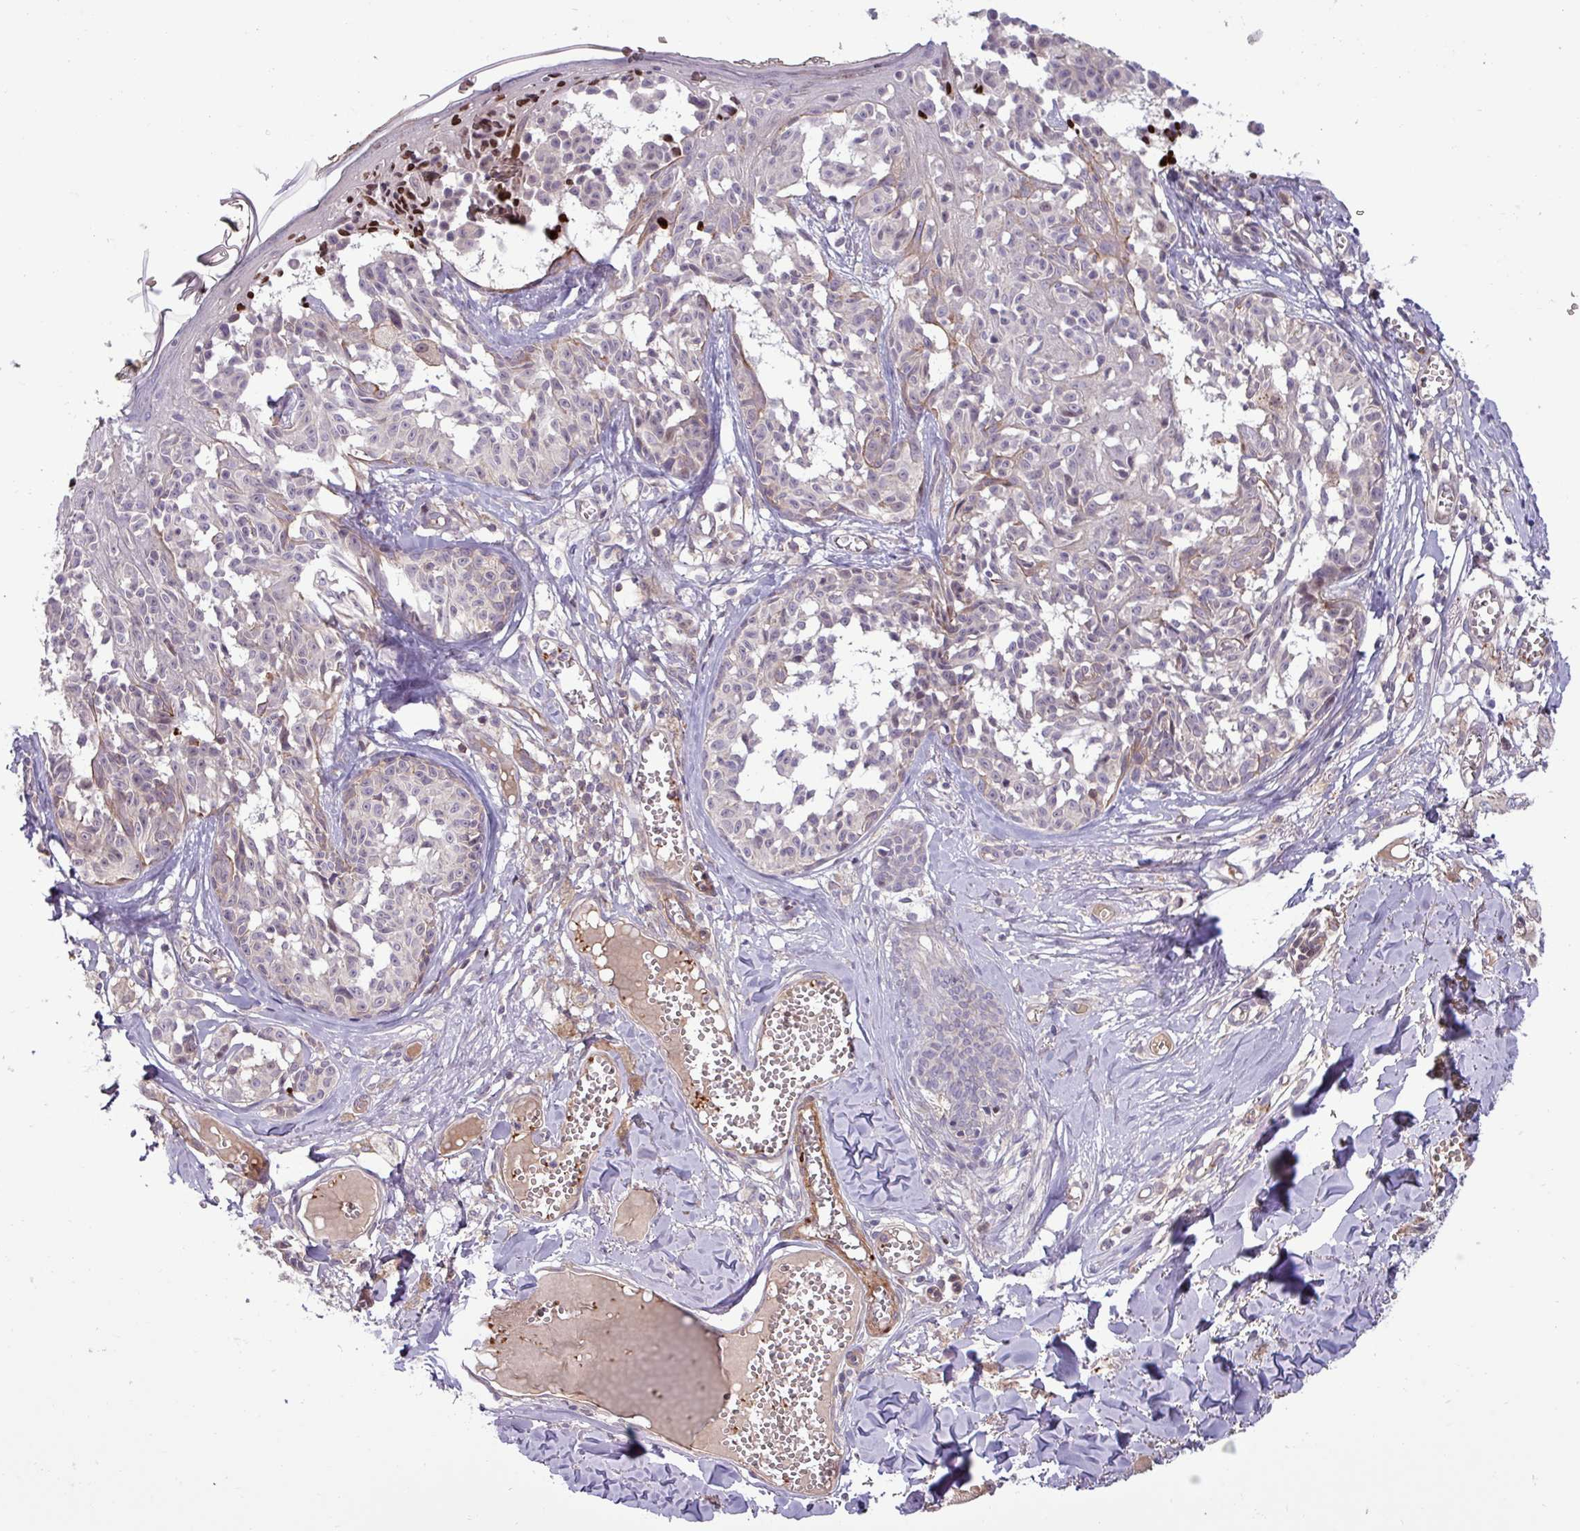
{"staining": {"intensity": "negative", "quantity": "none", "location": "none"}, "tissue": "melanoma", "cell_type": "Tumor cells", "image_type": "cancer", "snomed": [{"axis": "morphology", "description": "Malignant melanoma, NOS"}, {"axis": "topography", "description": "Skin"}], "caption": "Immunohistochemical staining of malignant melanoma shows no significant positivity in tumor cells. (Brightfield microscopy of DAB (3,3'-diaminobenzidine) immunohistochemistry (IHC) at high magnification).", "gene": "PCED1A", "patient": {"sex": "female", "age": 43}}